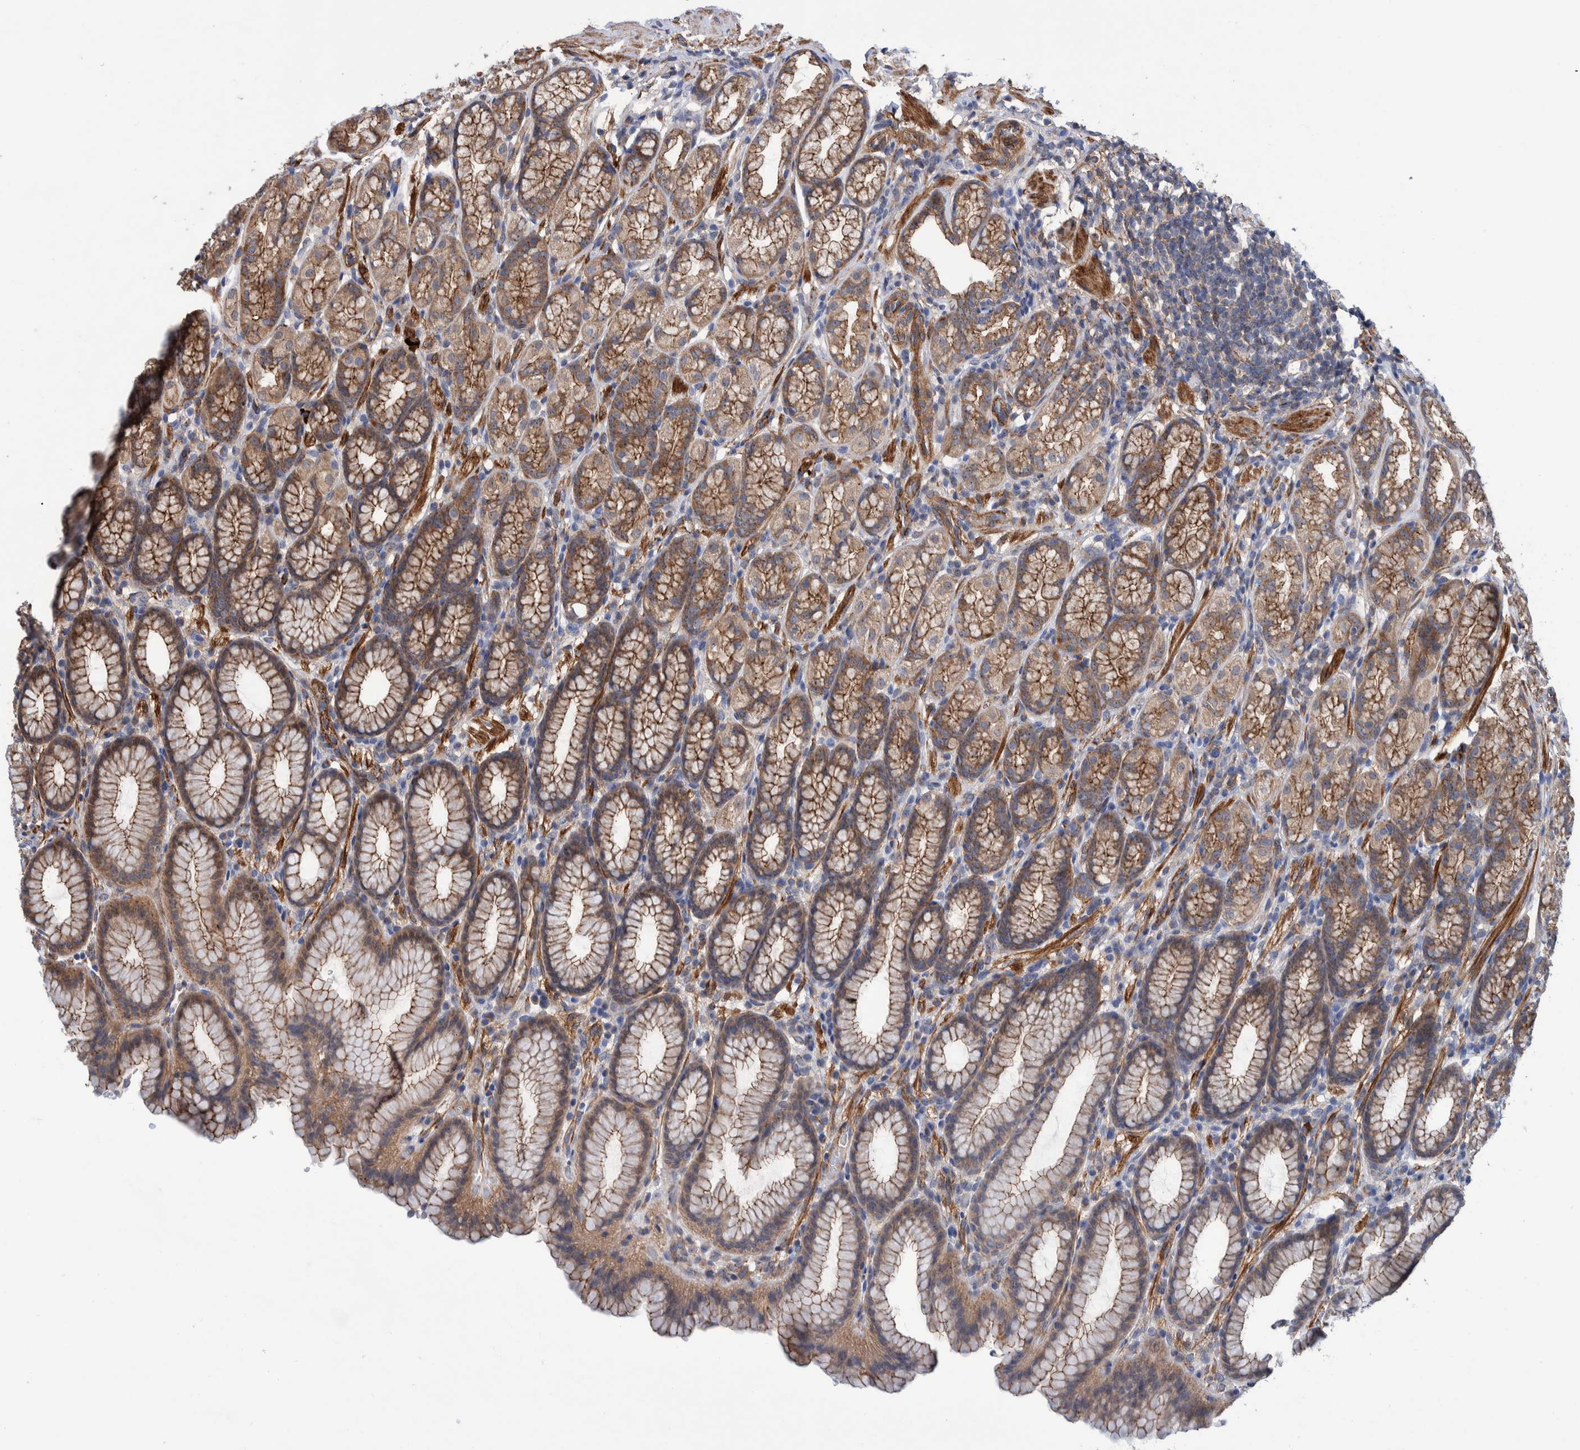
{"staining": {"intensity": "moderate", "quantity": ">75%", "location": "cytoplasmic/membranous"}, "tissue": "stomach", "cell_type": "Glandular cells", "image_type": "normal", "snomed": [{"axis": "morphology", "description": "Normal tissue, NOS"}, {"axis": "topography", "description": "Stomach"}], "caption": "About >75% of glandular cells in benign stomach exhibit moderate cytoplasmic/membranous protein positivity as visualized by brown immunohistochemical staining.", "gene": "ENSG00000262660", "patient": {"sex": "male", "age": 42}}